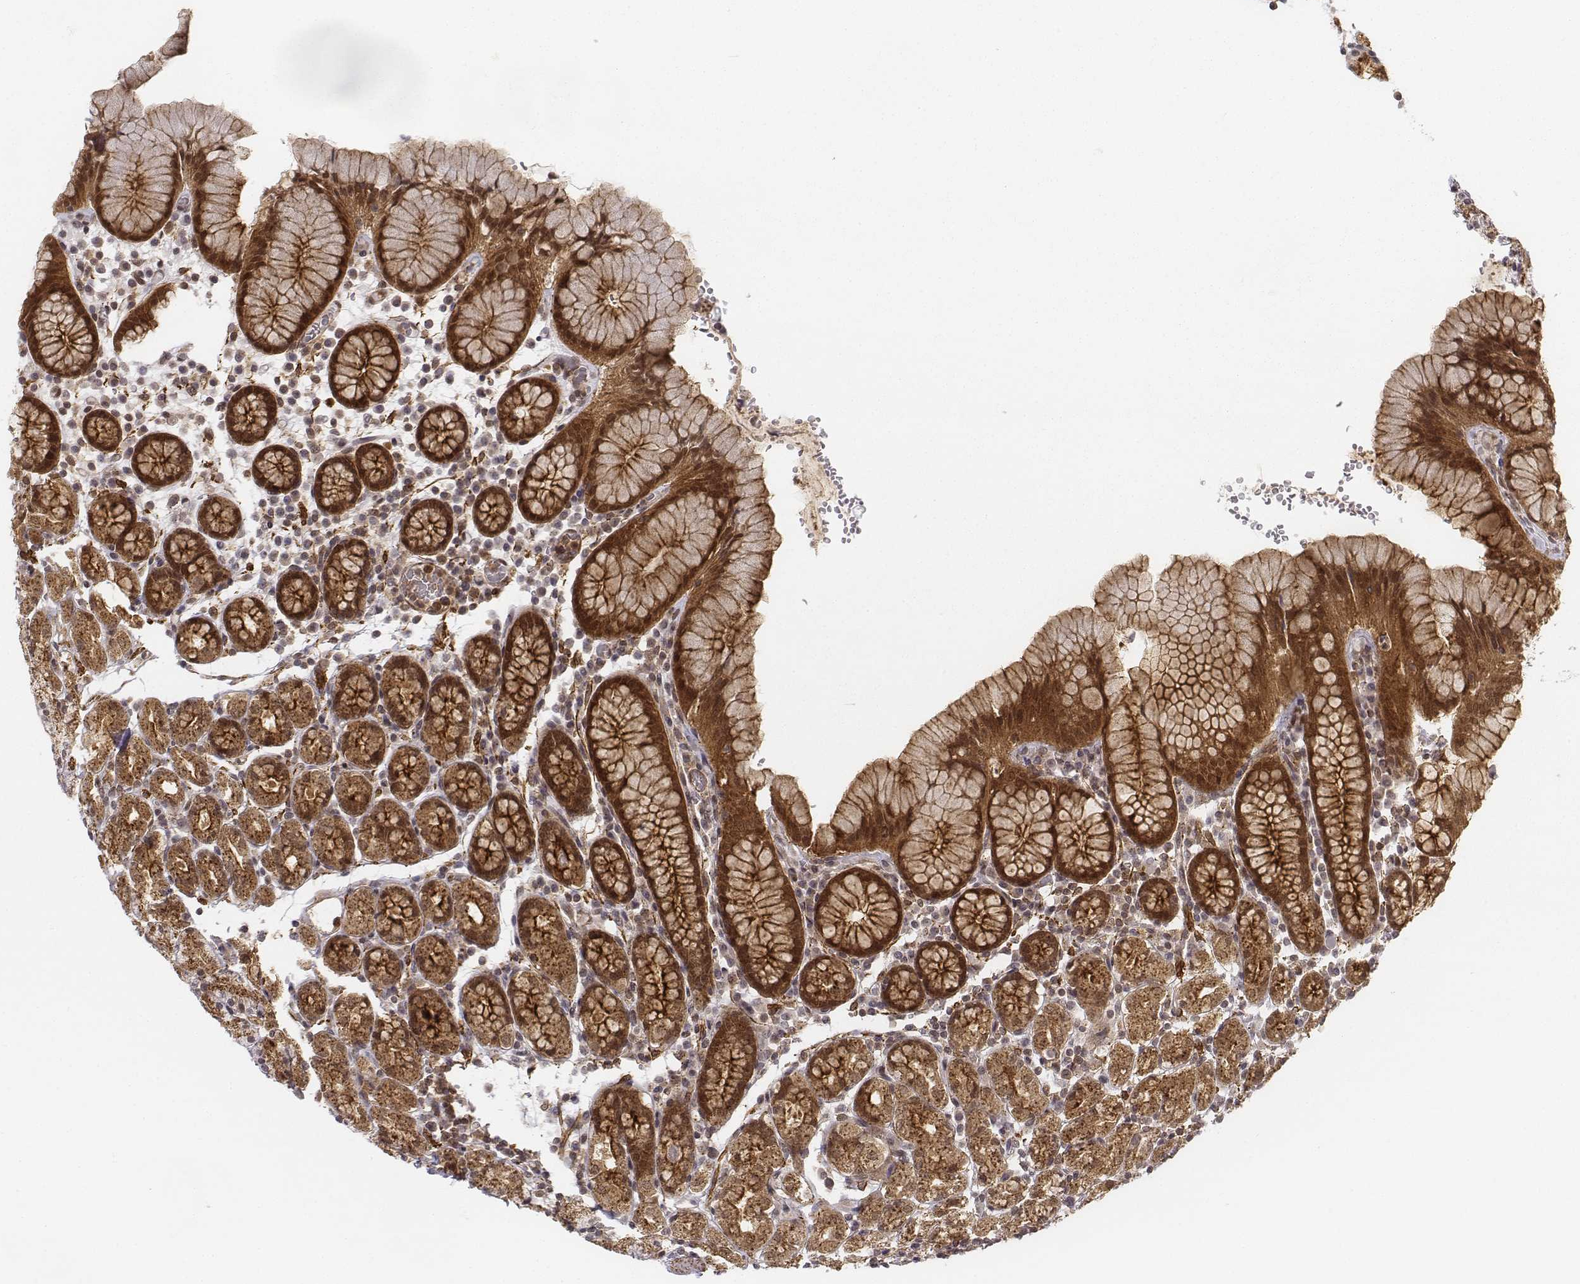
{"staining": {"intensity": "strong", "quantity": ">75%", "location": "cytoplasmic/membranous,nuclear"}, "tissue": "stomach", "cell_type": "Glandular cells", "image_type": "normal", "snomed": [{"axis": "morphology", "description": "Normal tissue, NOS"}, {"axis": "topography", "description": "Stomach, upper"}, {"axis": "topography", "description": "Stomach"}], "caption": "IHC of benign stomach reveals high levels of strong cytoplasmic/membranous,nuclear expression in approximately >75% of glandular cells.", "gene": "ZFYVE19", "patient": {"sex": "male", "age": 62}}